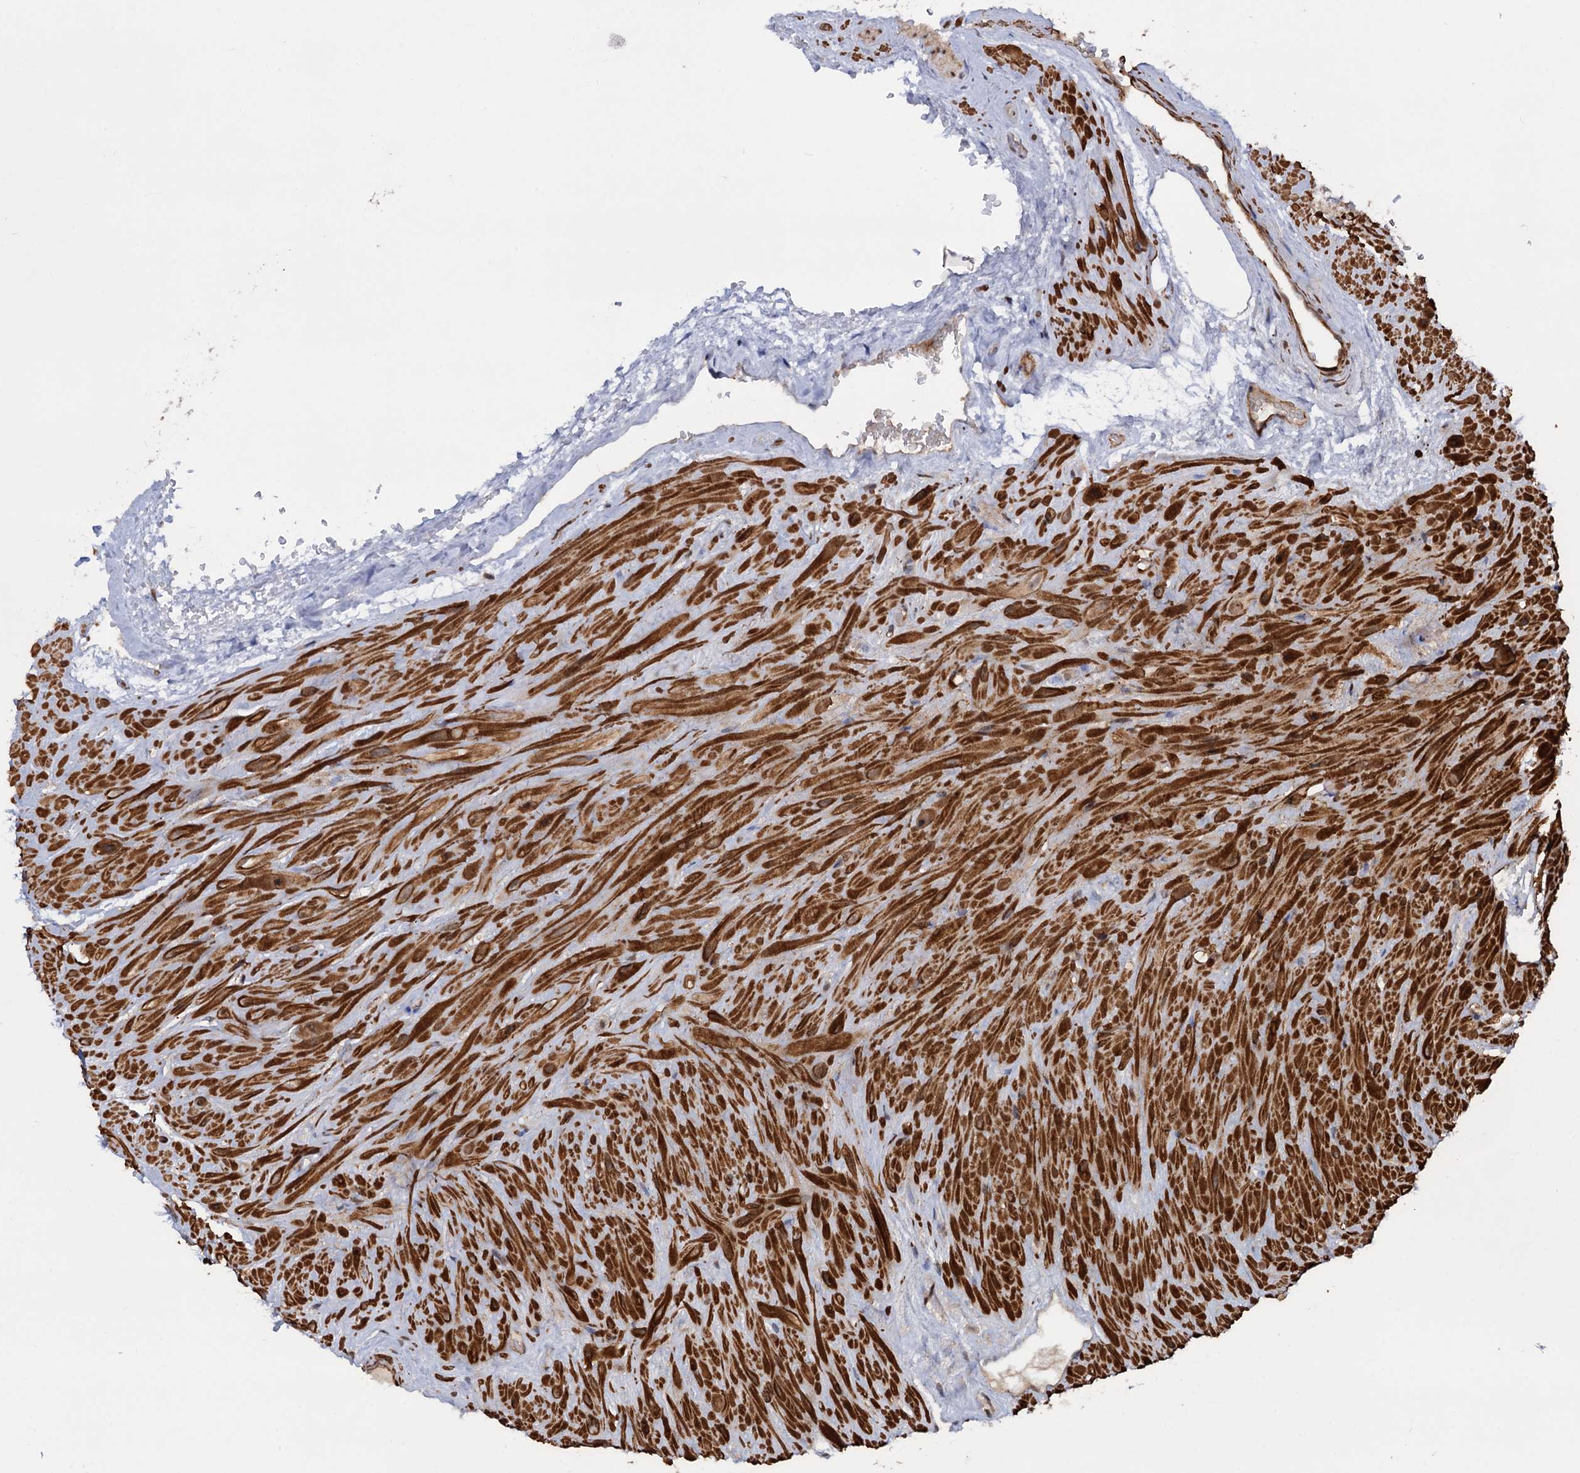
{"staining": {"intensity": "moderate", "quantity": ">75%", "location": "cytoplasmic/membranous"}, "tissue": "seminal vesicle", "cell_type": "Glandular cells", "image_type": "normal", "snomed": [{"axis": "morphology", "description": "Normal tissue, NOS"}, {"axis": "topography", "description": "Seminal veicle"}, {"axis": "topography", "description": "Peripheral nerve tissue"}], "caption": "Benign seminal vesicle demonstrates moderate cytoplasmic/membranous expression in about >75% of glandular cells, visualized by immunohistochemistry.", "gene": "ATP8B4", "patient": {"sex": "male", "age": 67}}